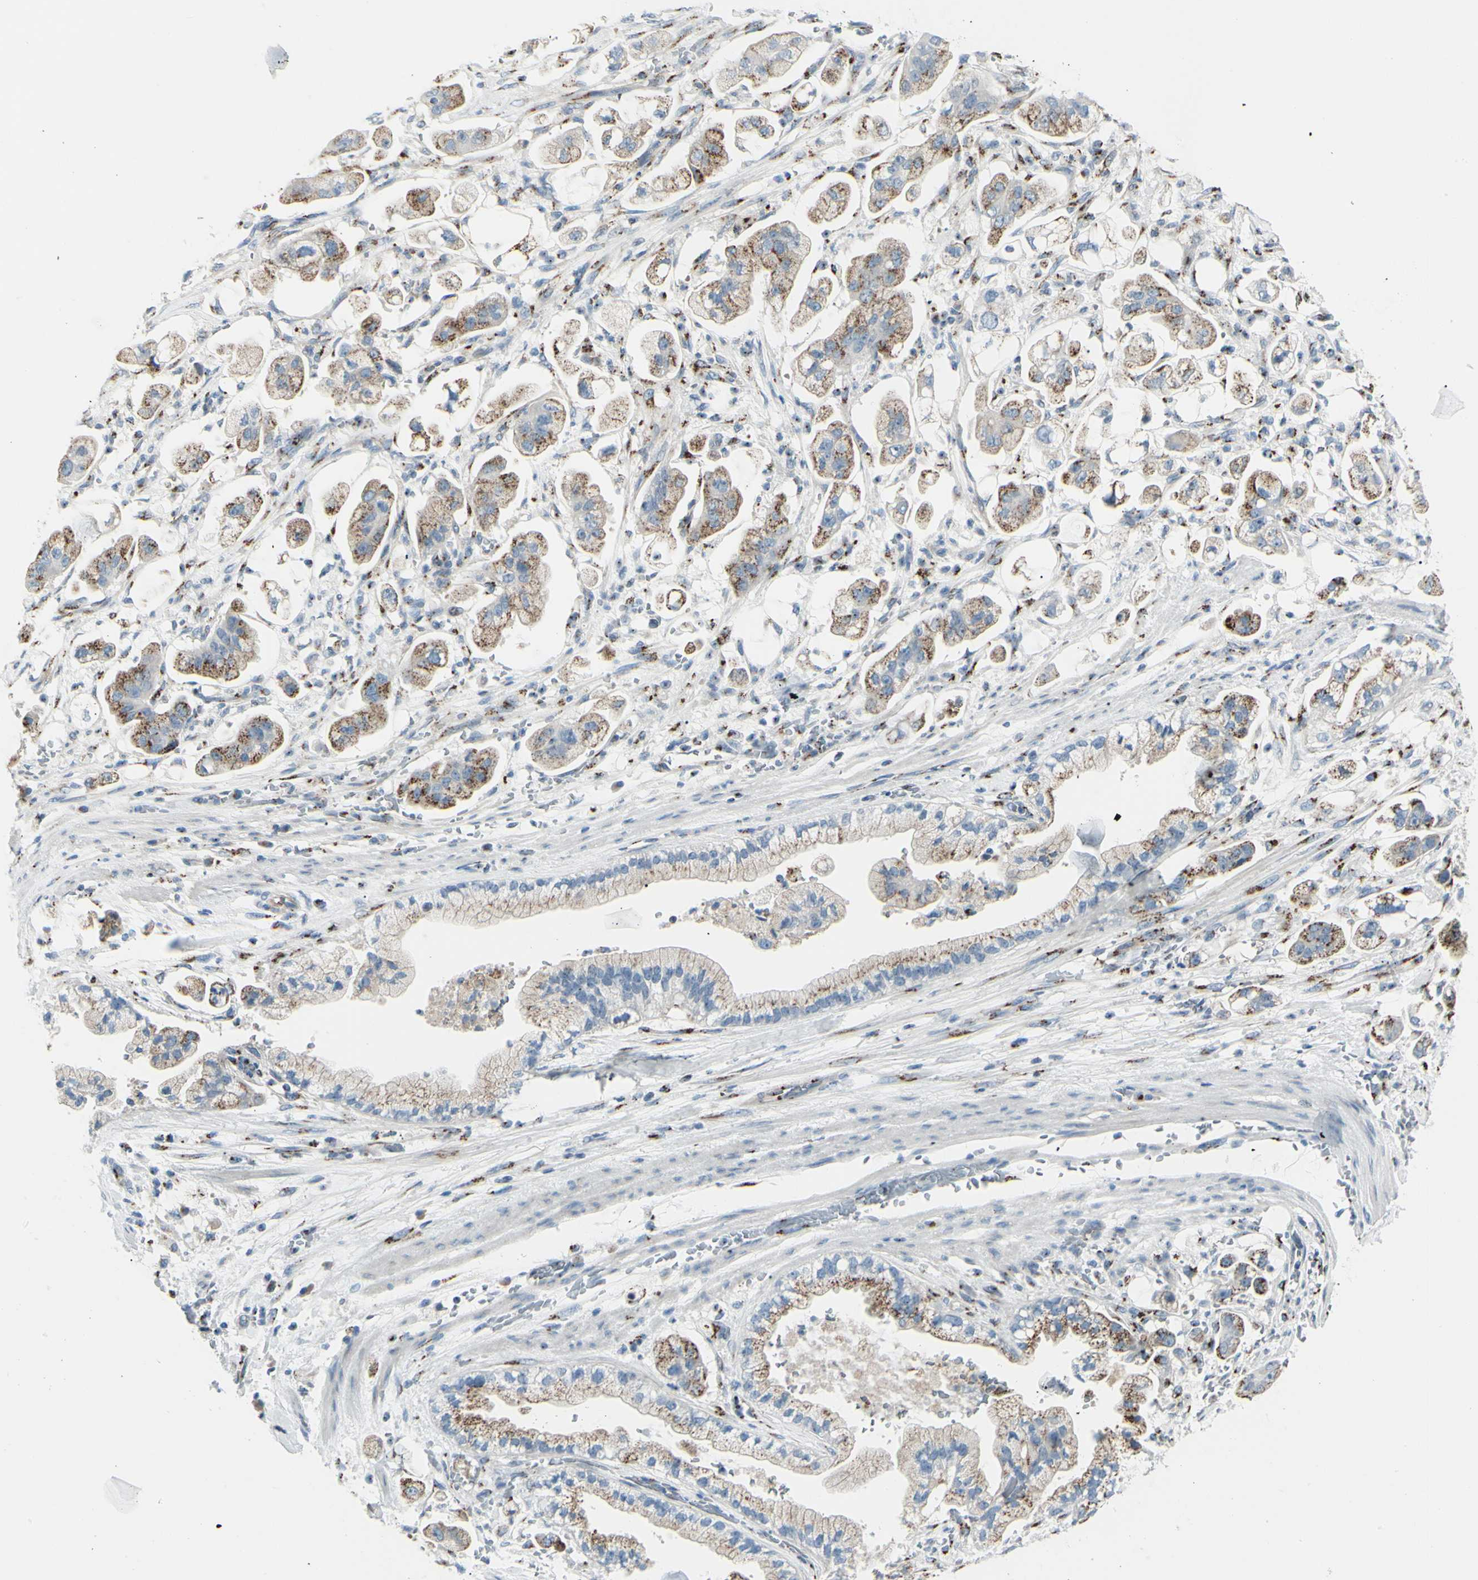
{"staining": {"intensity": "moderate", "quantity": ">75%", "location": "cytoplasmic/membranous"}, "tissue": "stomach cancer", "cell_type": "Tumor cells", "image_type": "cancer", "snomed": [{"axis": "morphology", "description": "Adenocarcinoma, NOS"}, {"axis": "topography", "description": "Stomach"}], "caption": "Stomach adenocarcinoma tissue demonstrates moderate cytoplasmic/membranous staining in about >75% of tumor cells", "gene": "B4GALT1", "patient": {"sex": "male", "age": 62}}